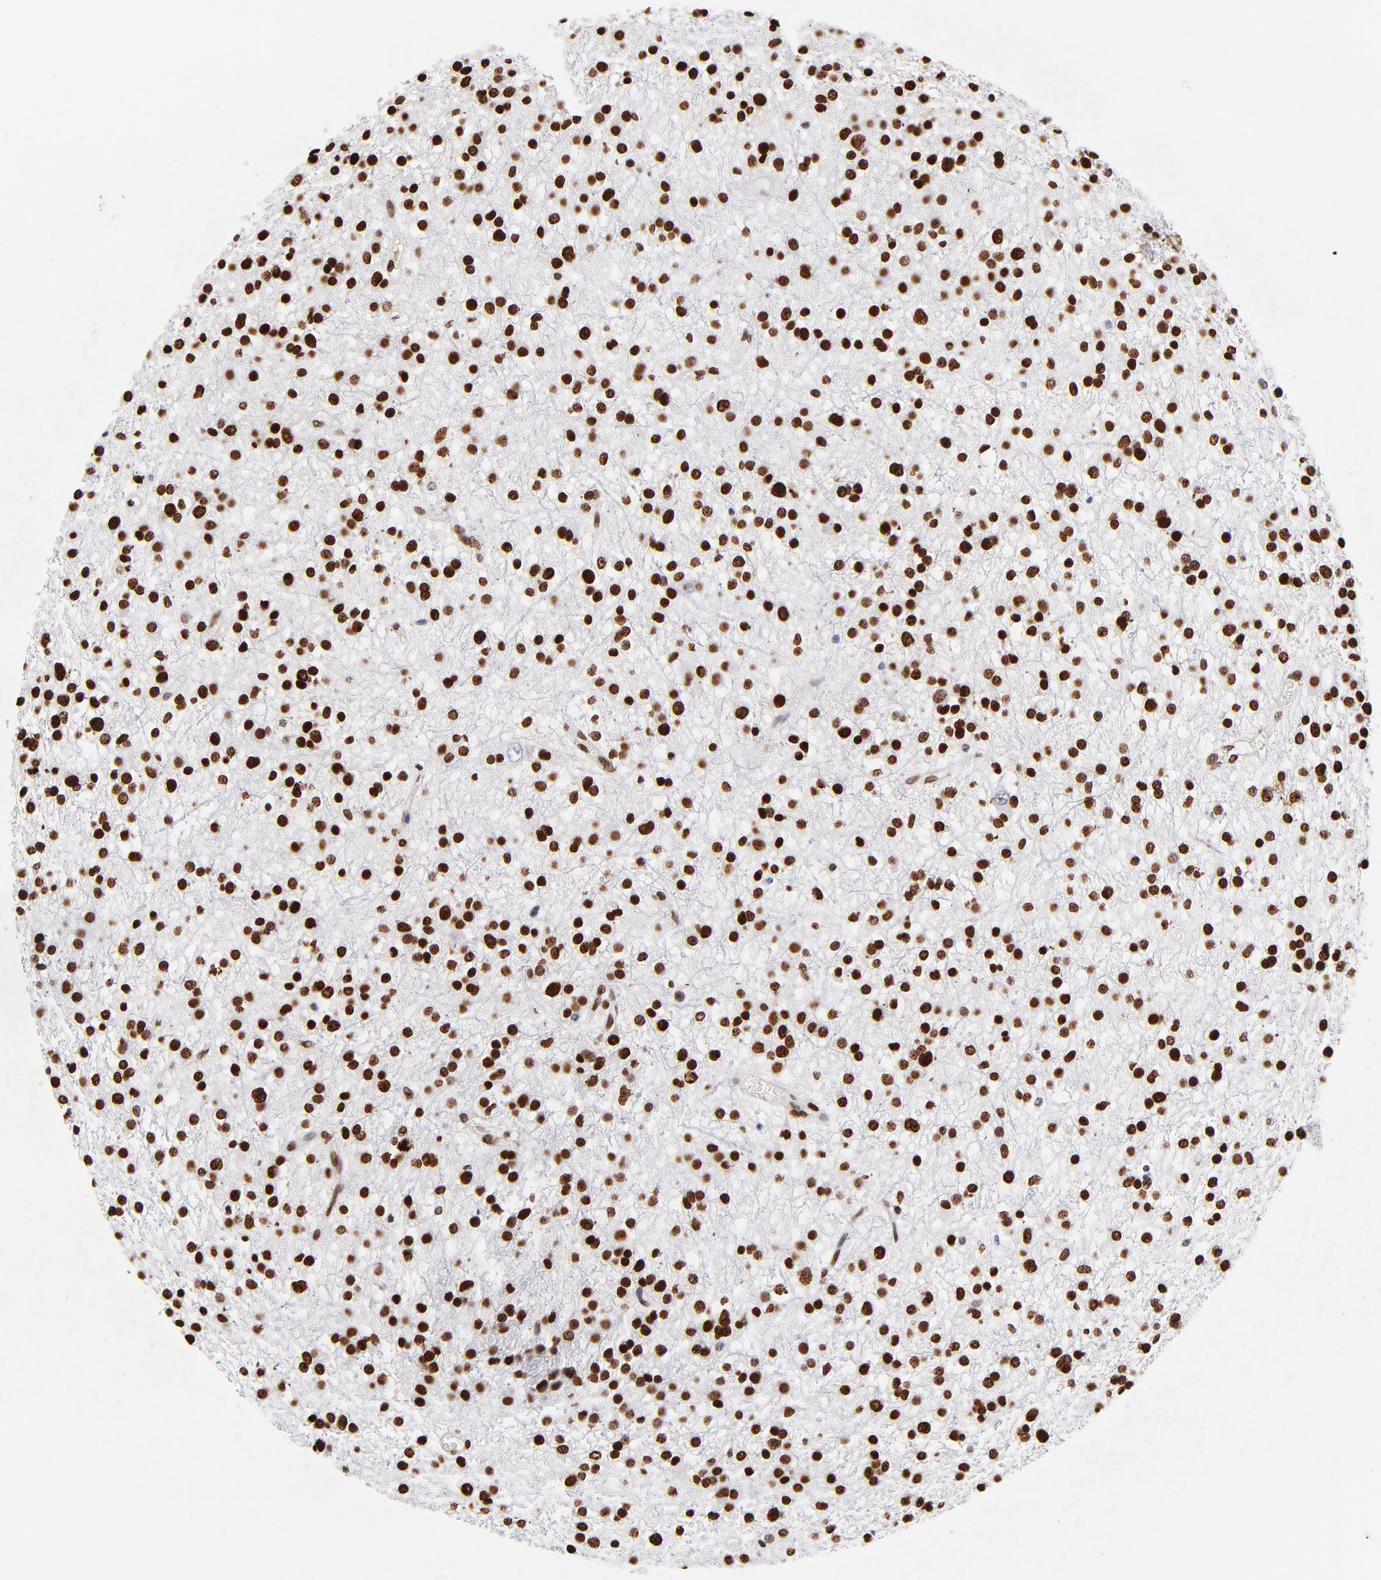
{"staining": {"intensity": "strong", "quantity": ">75%", "location": "nuclear"}, "tissue": "glioma", "cell_type": "Tumor cells", "image_type": "cancer", "snomed": [{"axis": "morphology", "description": "Glioma, malignant, Low grade"}, {"axis": "topography", "description": "Brain"}], "caption": "Strong nuclear protein expression is seen in approximately >75% of tumor cells in glioma.", "gene": "FBH1", "patient": {"sex": "female", "age": 36}}